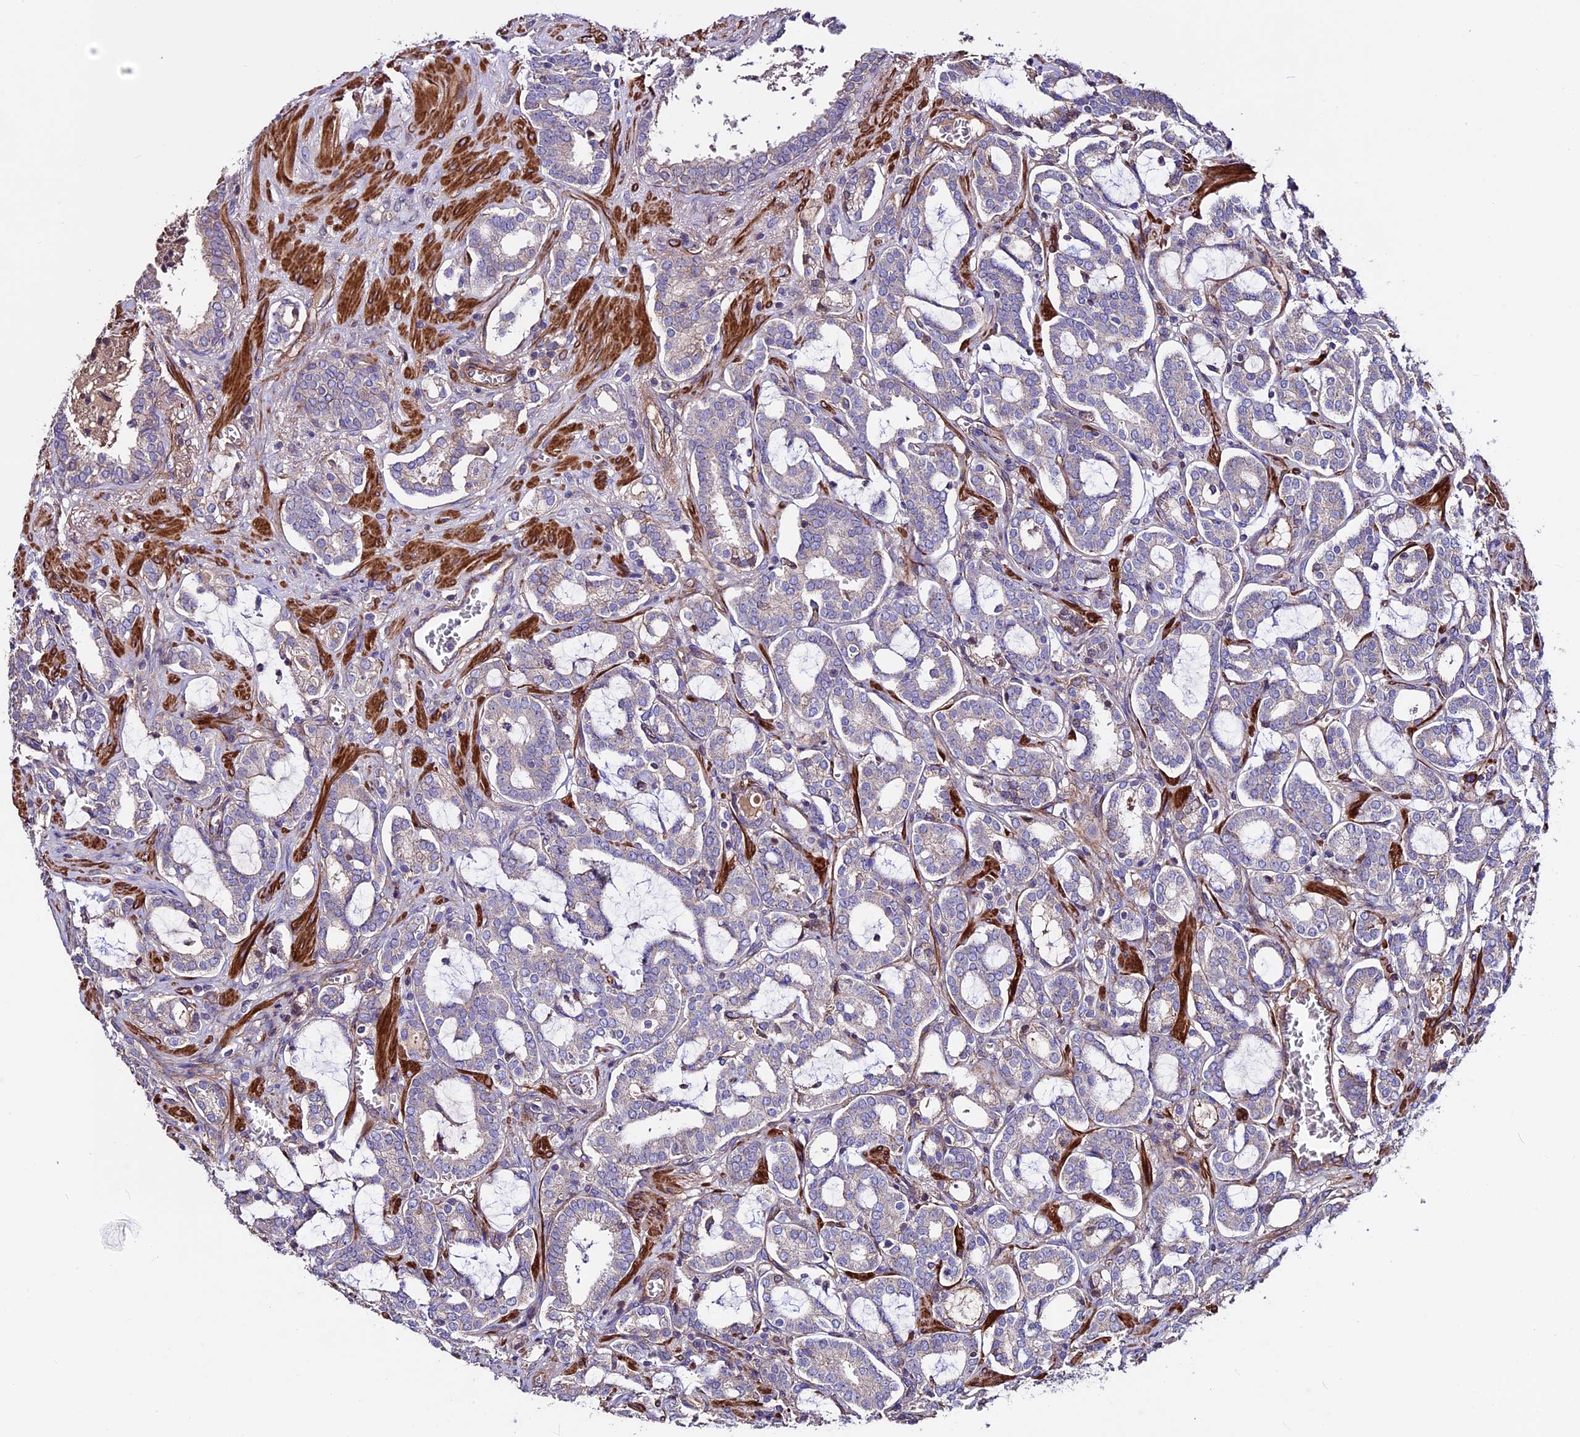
{"staining": {"intensity": "negative", "quantity": "none", "location": "none"}, "tissue": "prostate cancer", "cell_type": "Tumor cells", "image_type": "cancer", "snomed": [{"axis": "morphology", "description": "Adenocarcinoma, High grade"}, {"axis": "topography", "description": "Prostate and seminal vesicle, NOS"}], "caption": "Protein analysis of high-grade adenocarcinoma (prostate) exhibits no significant expression in tumor cells. Nuclei are stained in blue.", "gene": "EVA1B", "patient": {"sex": "male", "age": 67}}